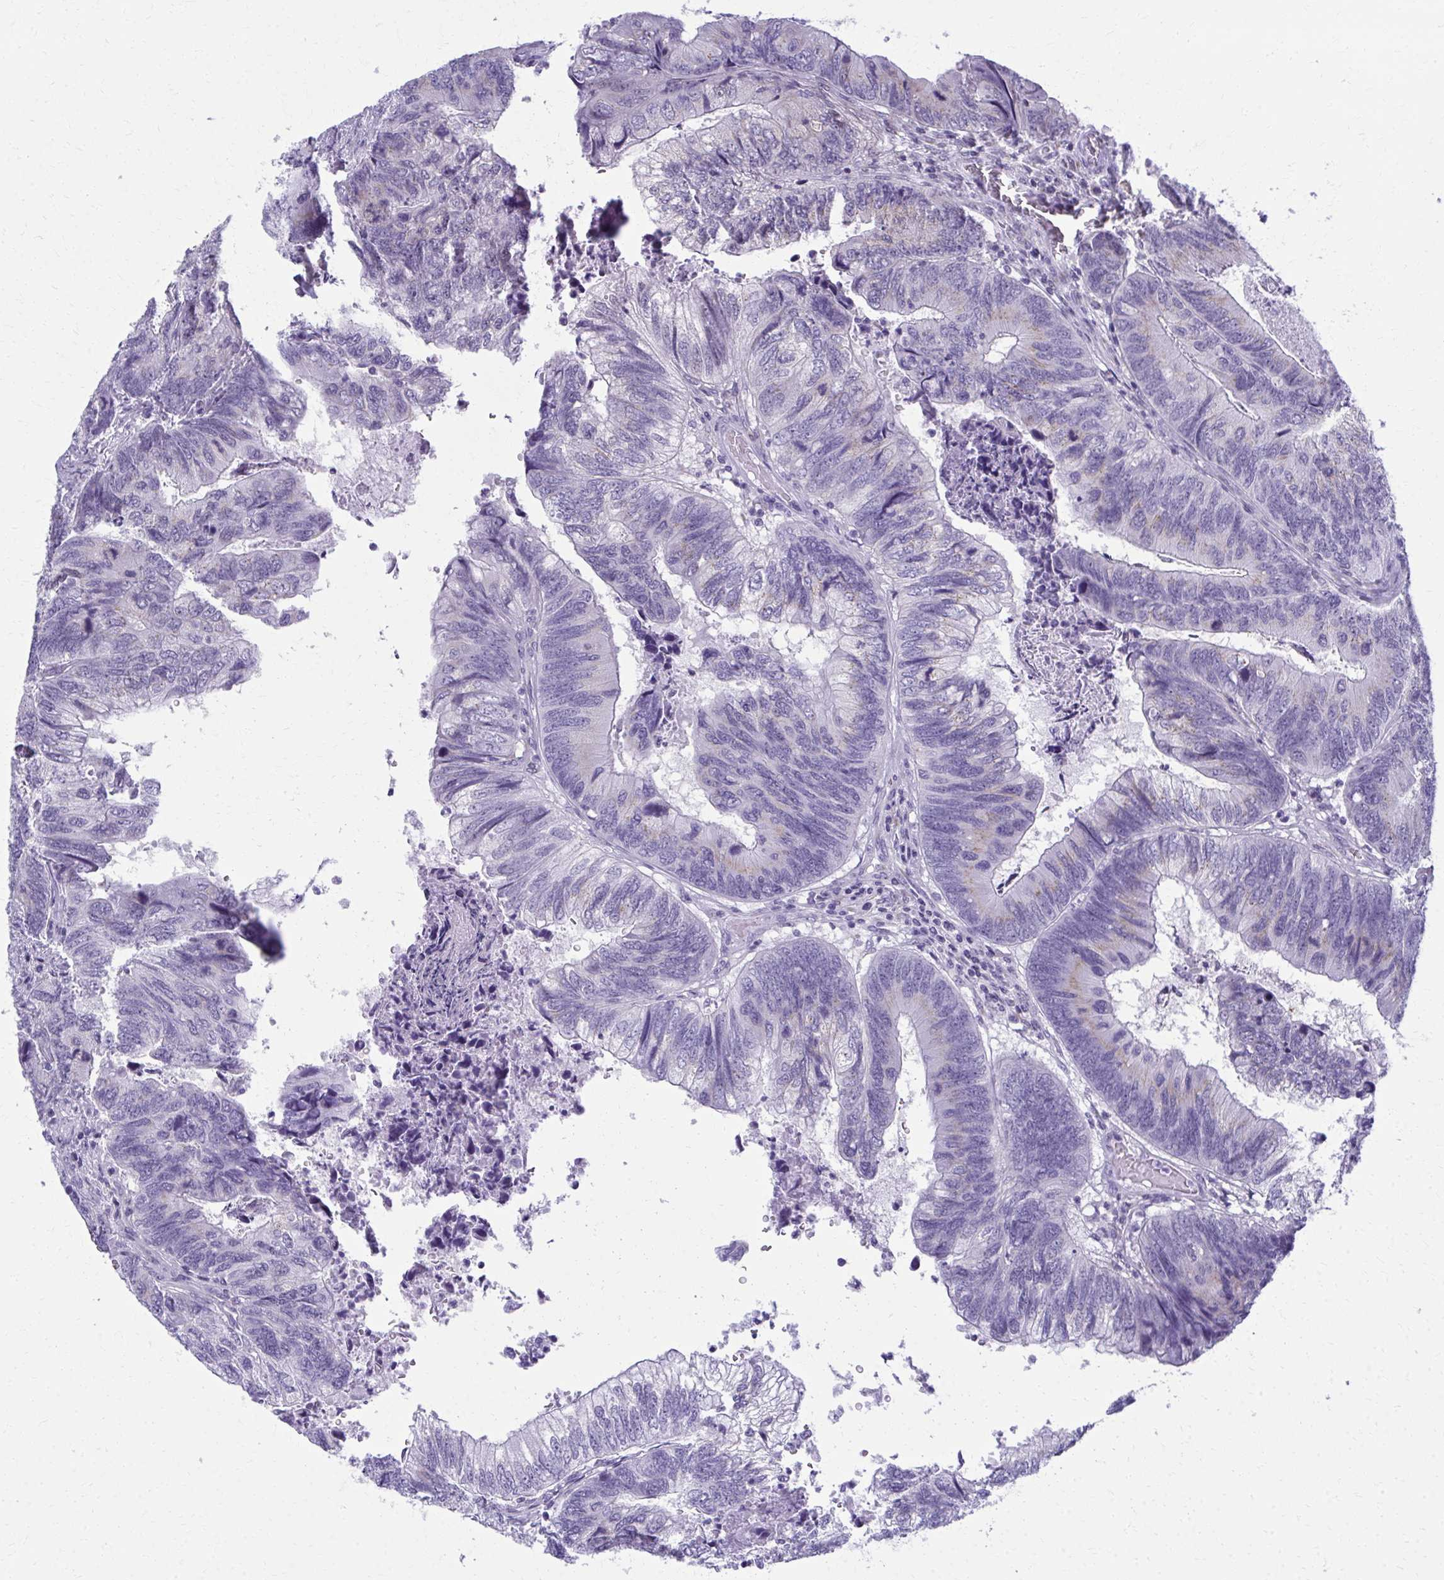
{"staining": {"intensity": "negative", "quantity": "none", "location": "none"}, "tissue": "colorectal cancer", "cell_type": "Tumor cells", "image_type": "cancer", "snomed": [{"axis": "morphology", "description": "Adenocarcinoma, NOS"}, {"axis": "topography", "description": "Colon"}], "caption": "Immunohistochemistry micrograph of neoplastic tissue: colorectal cancer stained with DAB (3,3'-diaminobenzidine) exhibits no significant protein positivity in tumor cells. Brightfield microscopy of immunohistochemistry (IHC) stained with DAB (brown) and hematoxylin (blue), captured at high magnification.", "gene": "SCLY", "patient": {"sex": "female", "age": 67}}